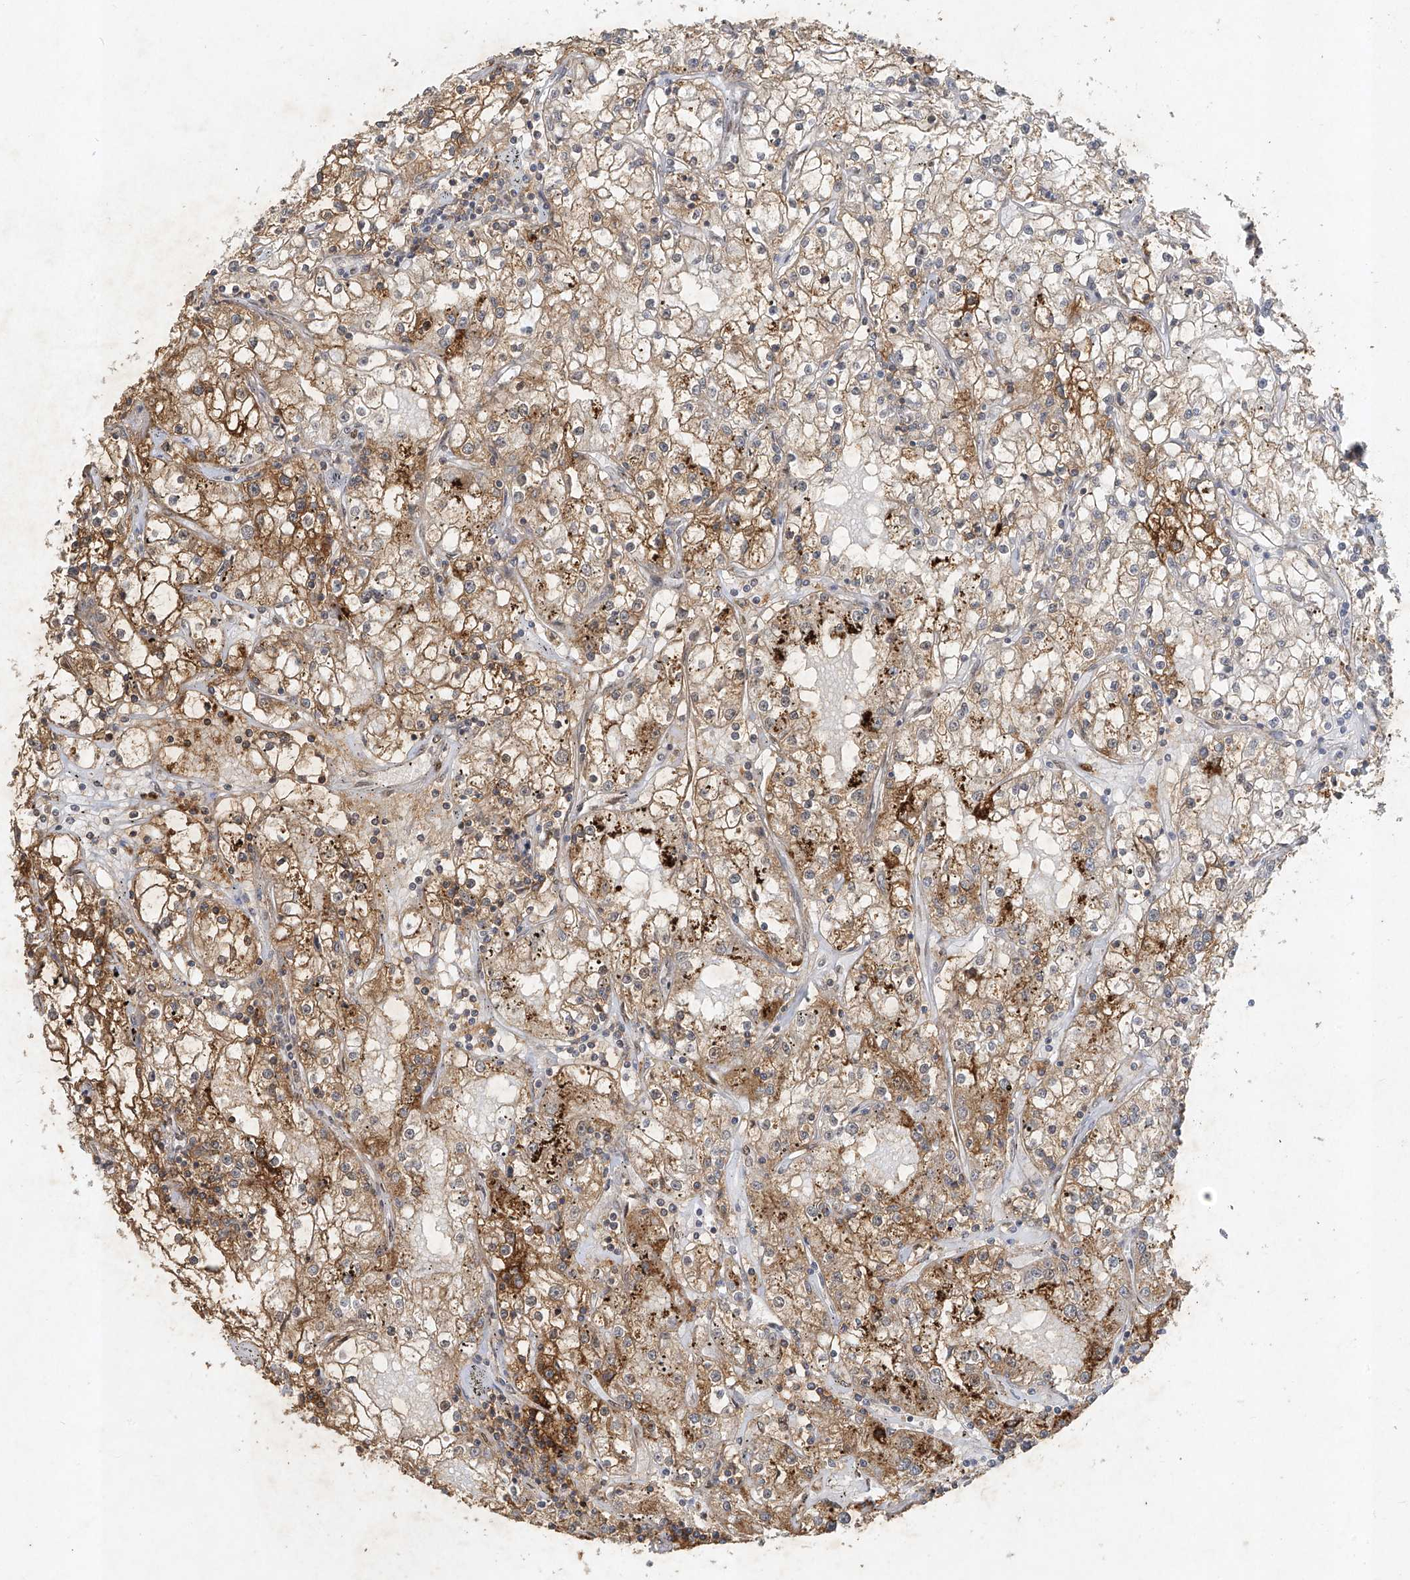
{"staining": {"intensity": "moderate", "quantity": "25%-75%", "location": "cytoplasmic/membranous"}, "tissue": "renal cancer", "cell_type": "Tumor cells", "image_type": "cancer", "snomed": [{"axis": "morphology", "description": "Adenocarcinoma, NOS"}, {"axis": "topography", "description": "Kidney"}], "caption": "The photomicrograph exhibits a brown stain indicating the presence of a protein in the cytoplasmic/membranous of tumor cells in renal cancer. The staining is performed using DAB (3,3'-diaminobenzidine) brown chromogen to label protein expression. The nuclei are counter-stained blue using hematoxylin.", "gene": "ATRIP", "patient": {"sex": "male", "age": 56}}